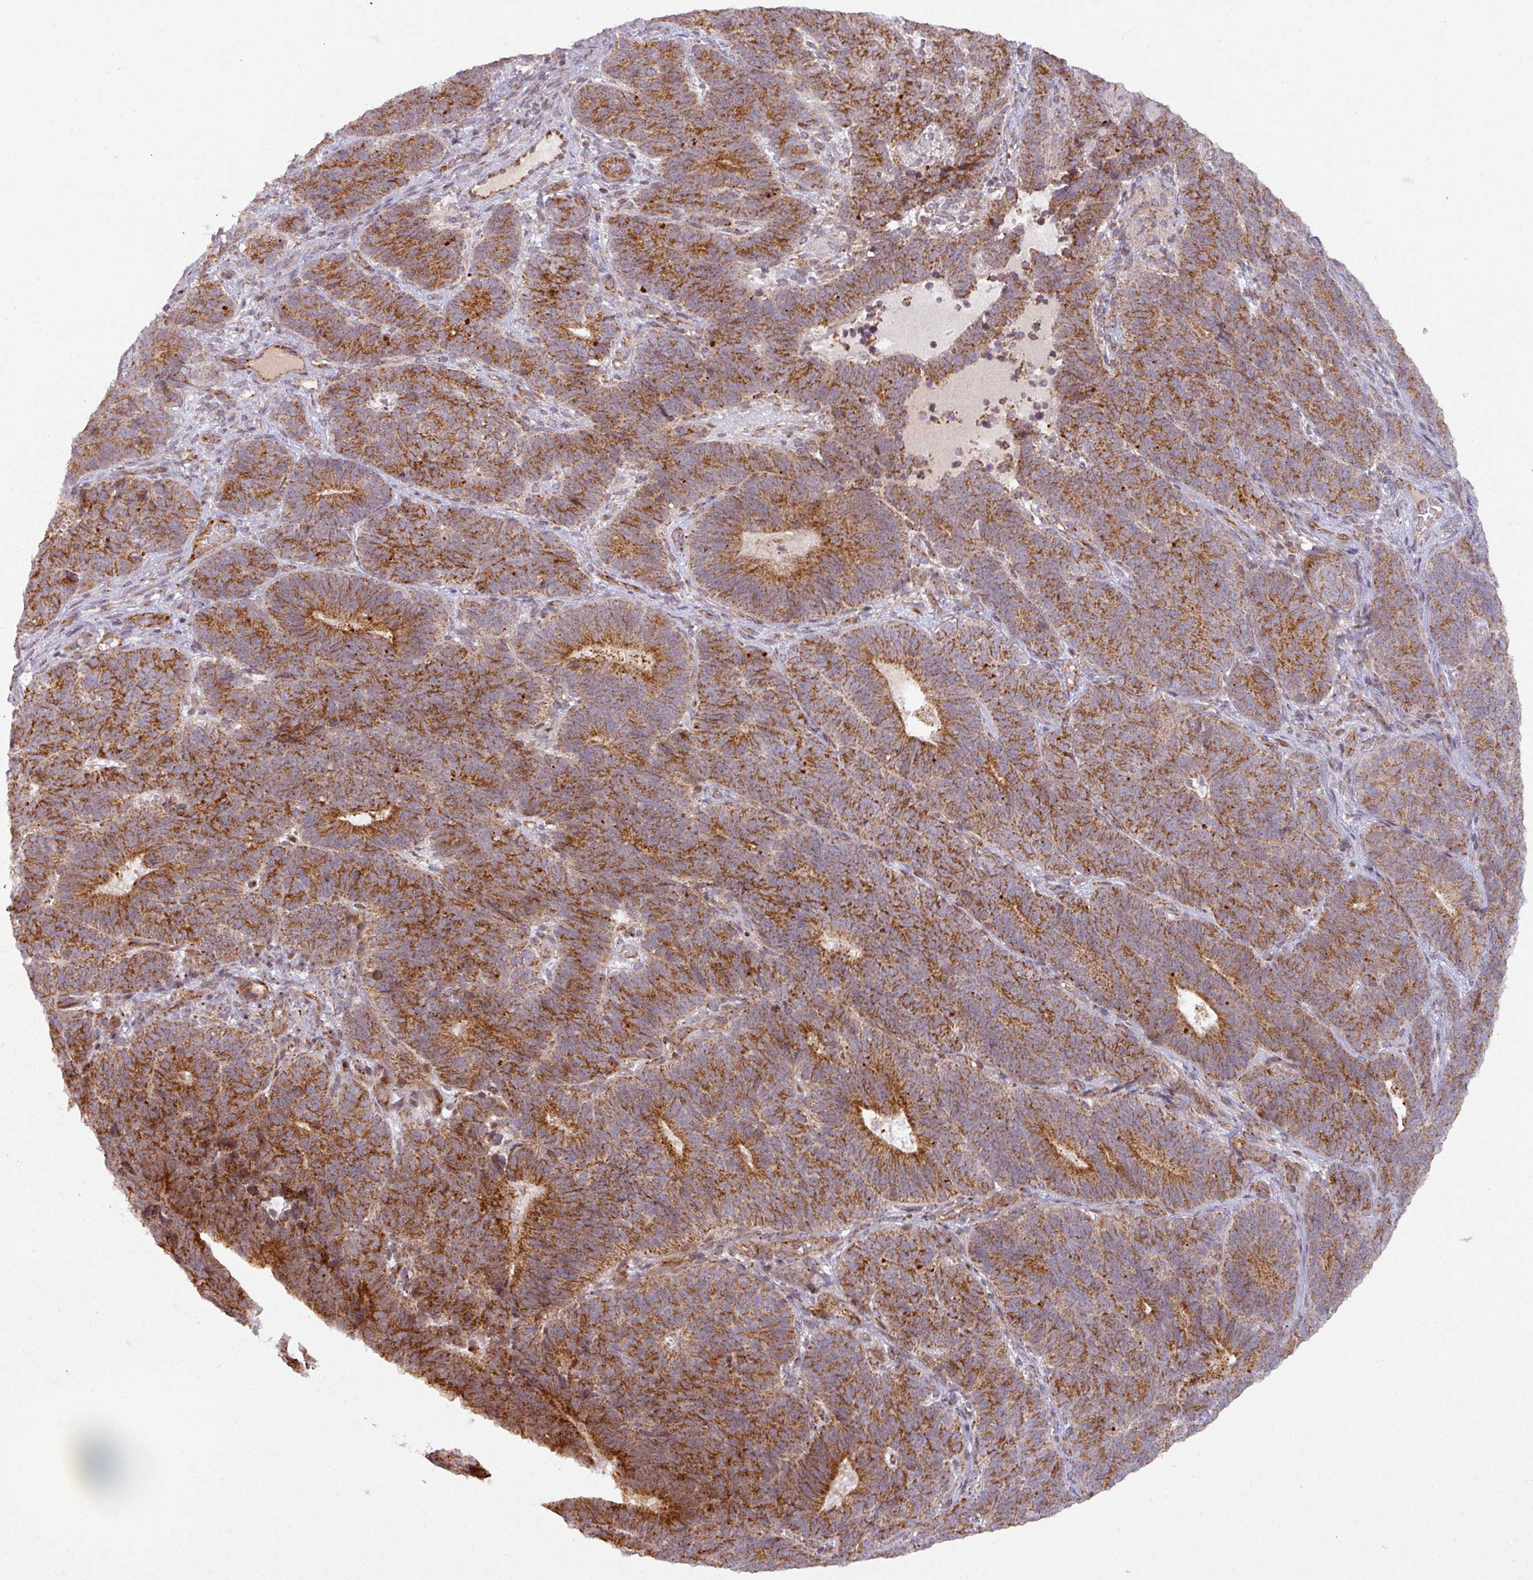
{"staining": {"intensity": "strong", "quantity": ">75%", "location": "cytoplasmic/membranous"}, "tissue": "endometrial cancer", "cell_type": "Tumor cells", "image_type": "cancer", "snomed": [{"axis": "morphology", "description": "Adenocarcinoma, NOS"}, {"axis": "topography", "description": "Endometrium"}], "caption": "High-magnification brightfield microscopy of adenocarcinoma (endometrial) stained with DAB (3,3'-diaminobenzidine) (brown) and counterstained with hematoxylin (blue). tumor cells exhibit strong cytoplasmic/membranous positivity is identified in about>75% of cells. Immunohistochemistry (ihc) stains the protein of interest in brown and the nuclei are stained blue.", "gene": "GPD2", "patient": {"sex": "female", "age": 70}}